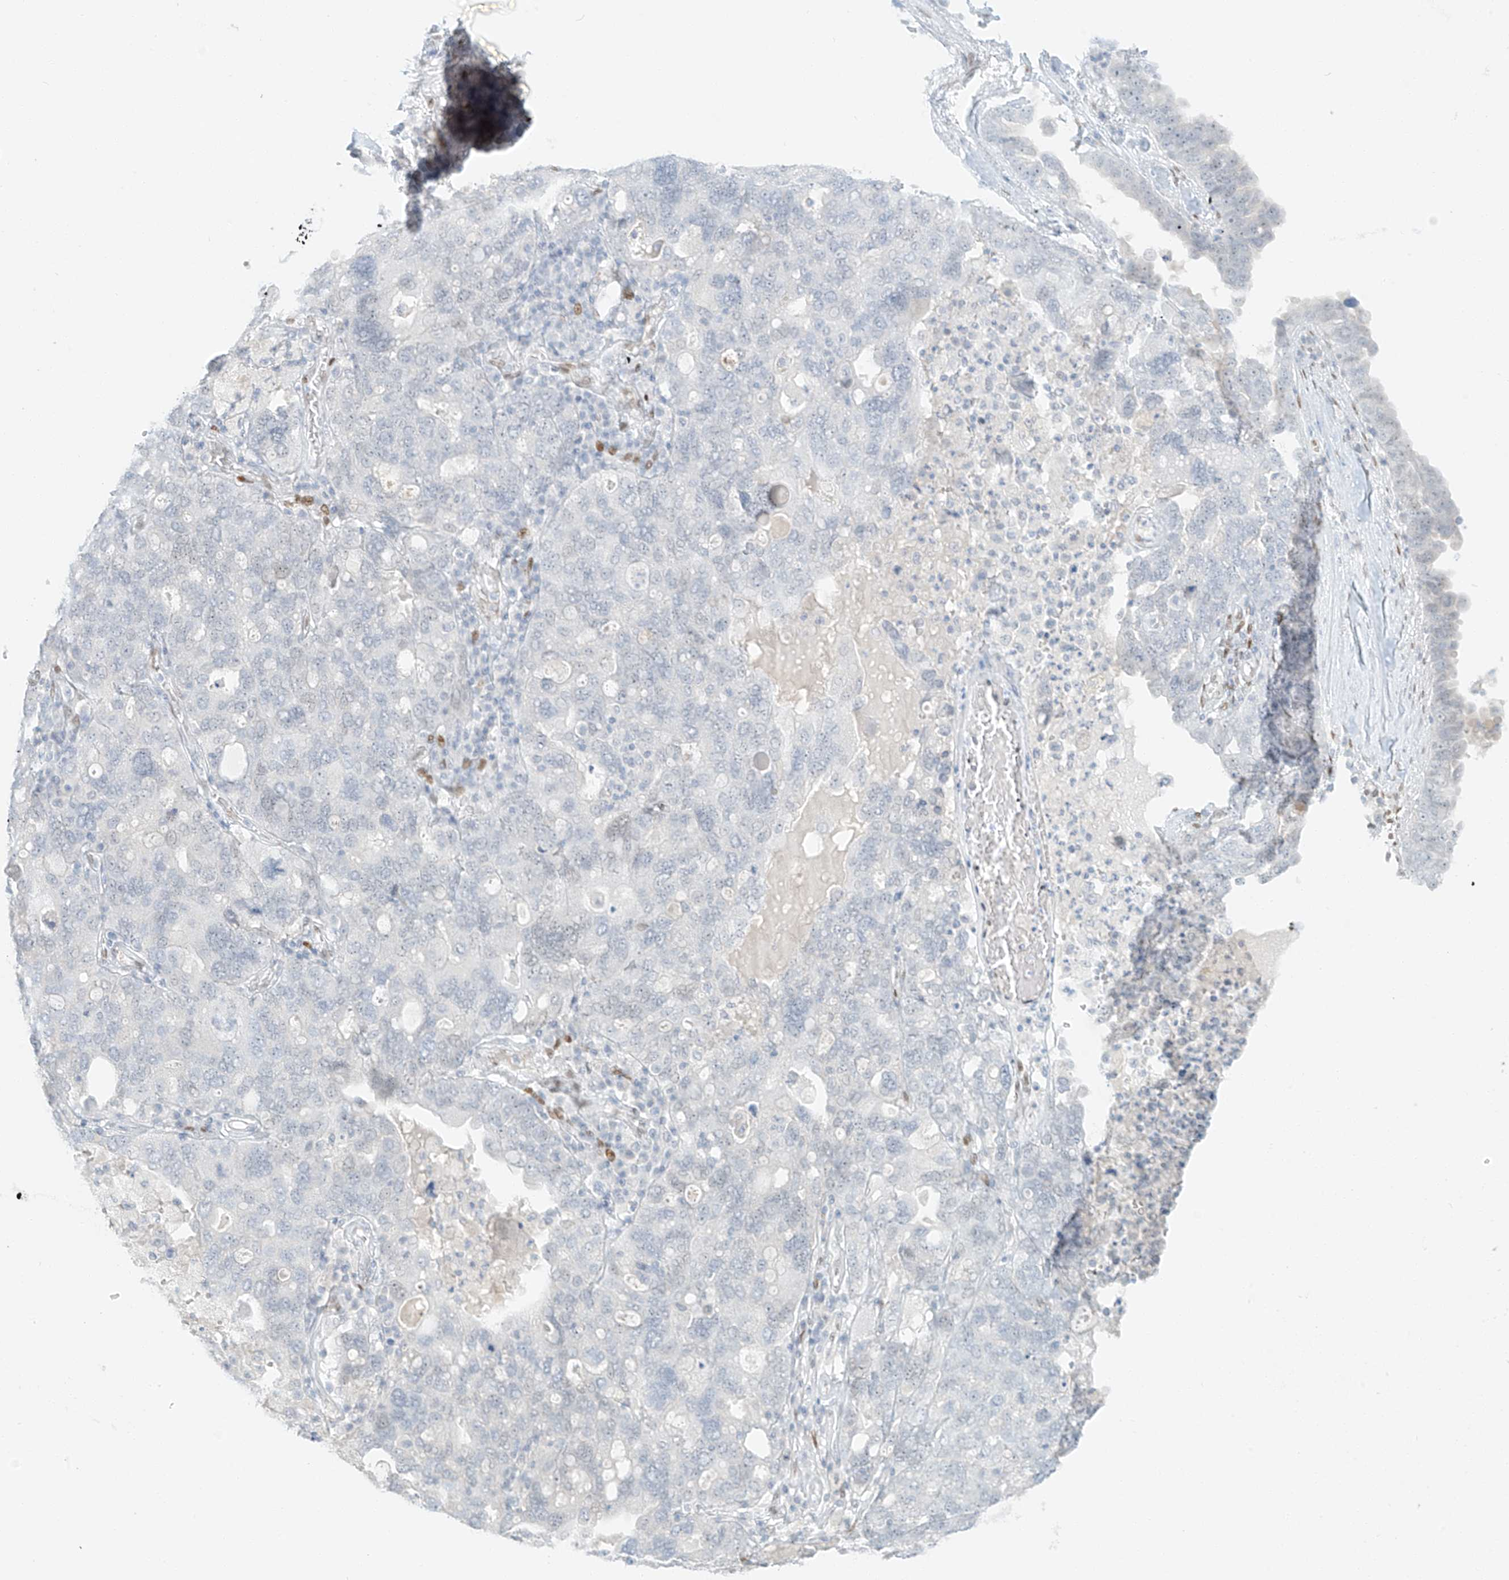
{"staining": {"intensity": "negative", "quantity": "none", "location": "none"}, "tissue": "ovarian cancer", "cell_type": "Tumor cells", "image_type": "cancer", "snomed": [{"axis": "morphology", "description": "Carcinoma, endometroid"}, {"axis": "topography", "description": "Ovary"}], "caption": "This is an immunohistochemistry (IHC) micrograph of ovarian endometroid carcinoma. There is no staining in tumor cells.", "gene": "ZNF774", "patient": {"sex": "female", "age": 62}}